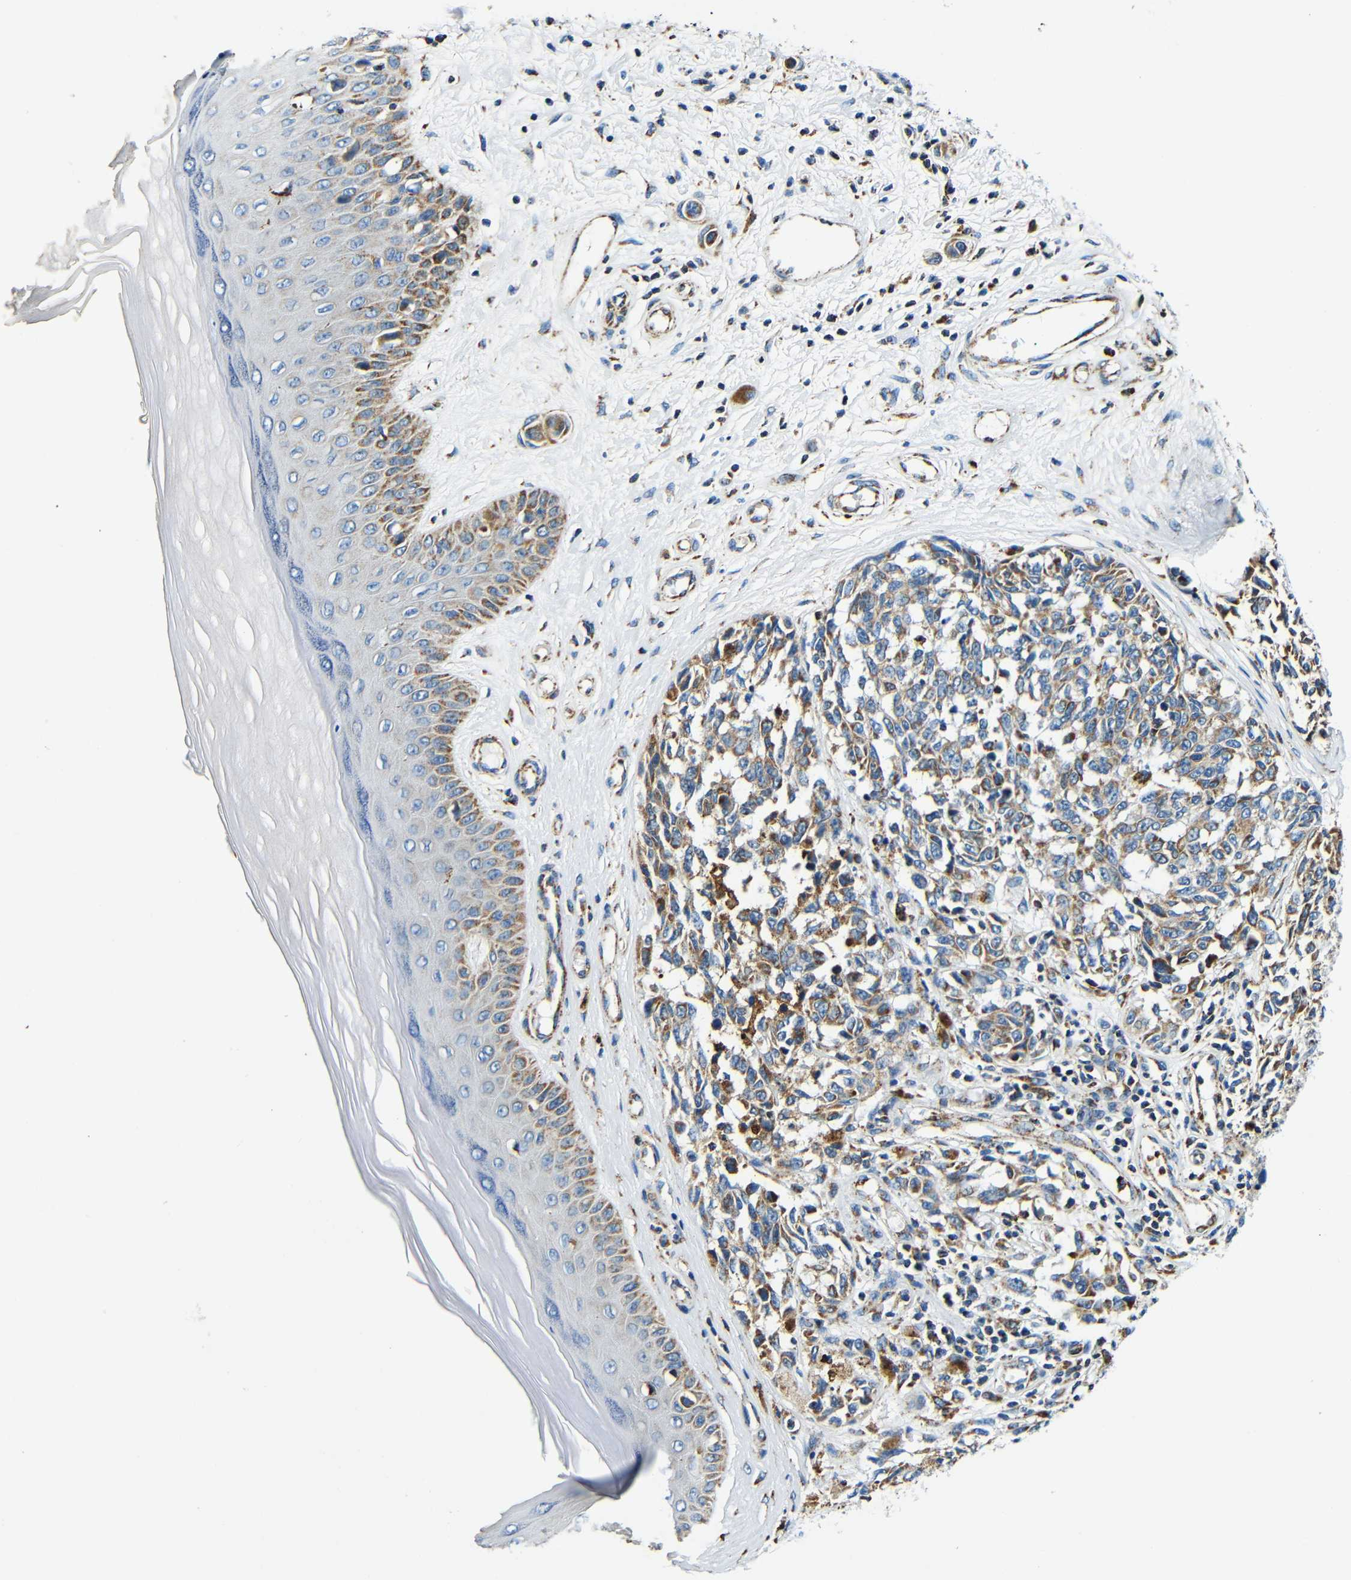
{"staining": {"intensity": "moderate", "quantity": ">75%", "location": "cytoplasmic/membranous"}, "tissue": "melanoma", "cell_type": "Tumor cells", "image_type": "cancer", "snomed": [{"axis": "morphology", "description": "Malignant melanoma, NOS"}, {"axis": "topography", "description": "Skin"}], "caption": "Protein positivity by immunohistochemistry (IHC) demonstrates moderate cytoplasmic/membranous expression in approximately >75% of tumor cells in melanoma.", "gene": "GALNT18", "patient": {"sex": "female", "age": 64}}